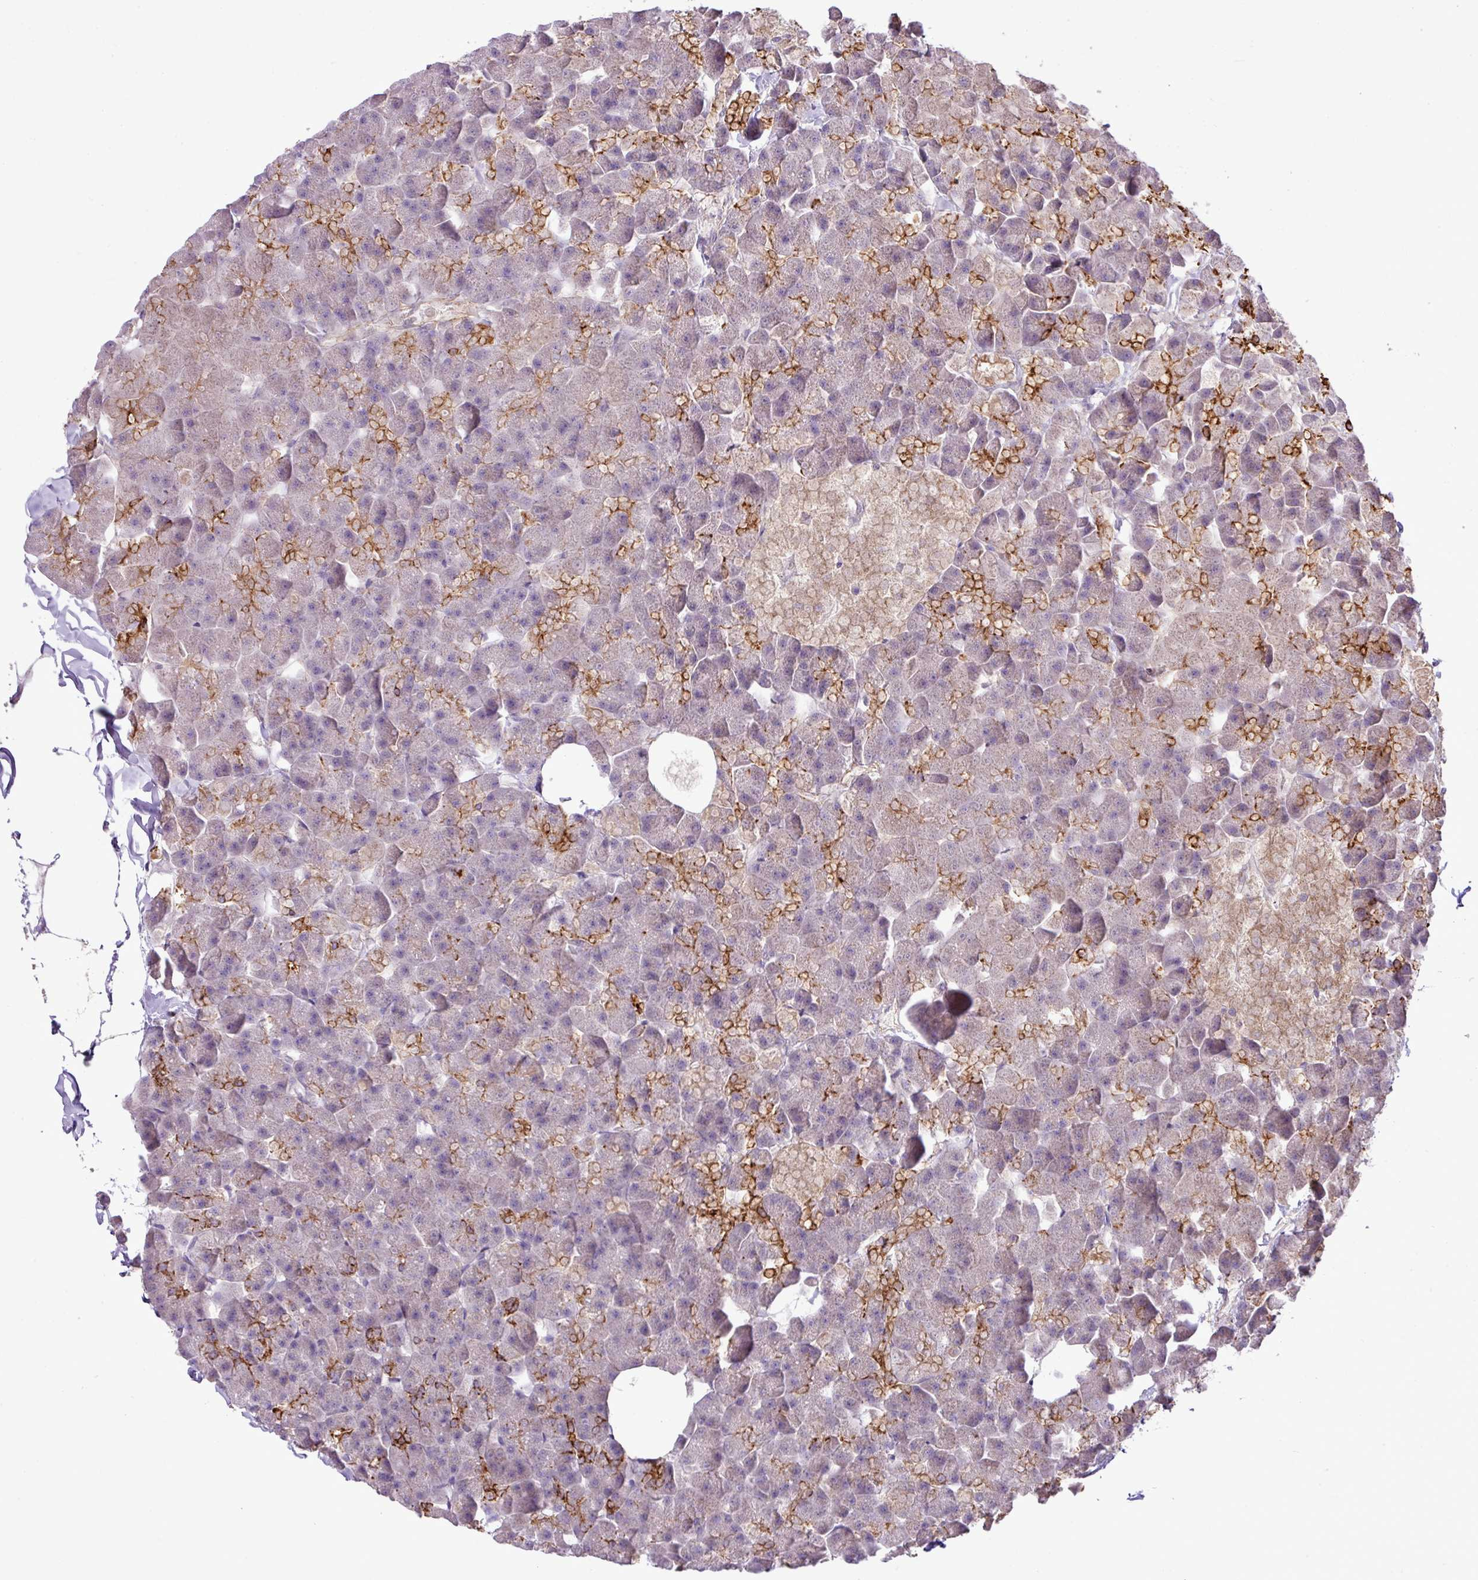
{"staining": {"intensity": "moderate", "quantity": "<25%", "location": "cytoplasmic/membranous"}, "tissue": "pancreas", "cell_type": "Exocrine glandular cells", "image_type": "normal", "snomed": [{"axis": "morphology", "description": "Normal tissue, NOS"}, {"axis": "topography", "description": "Pancreas"}], "caption": "Protein staining of normal pancreas shows moderate cytoplasmic/membranous expression in about <25% of exocrine glandular cells. (Brightfield microscopy of DAB IHC at high magnification).", "gene": "XIAP", "patient": {"sex": "male", "age": 35}}